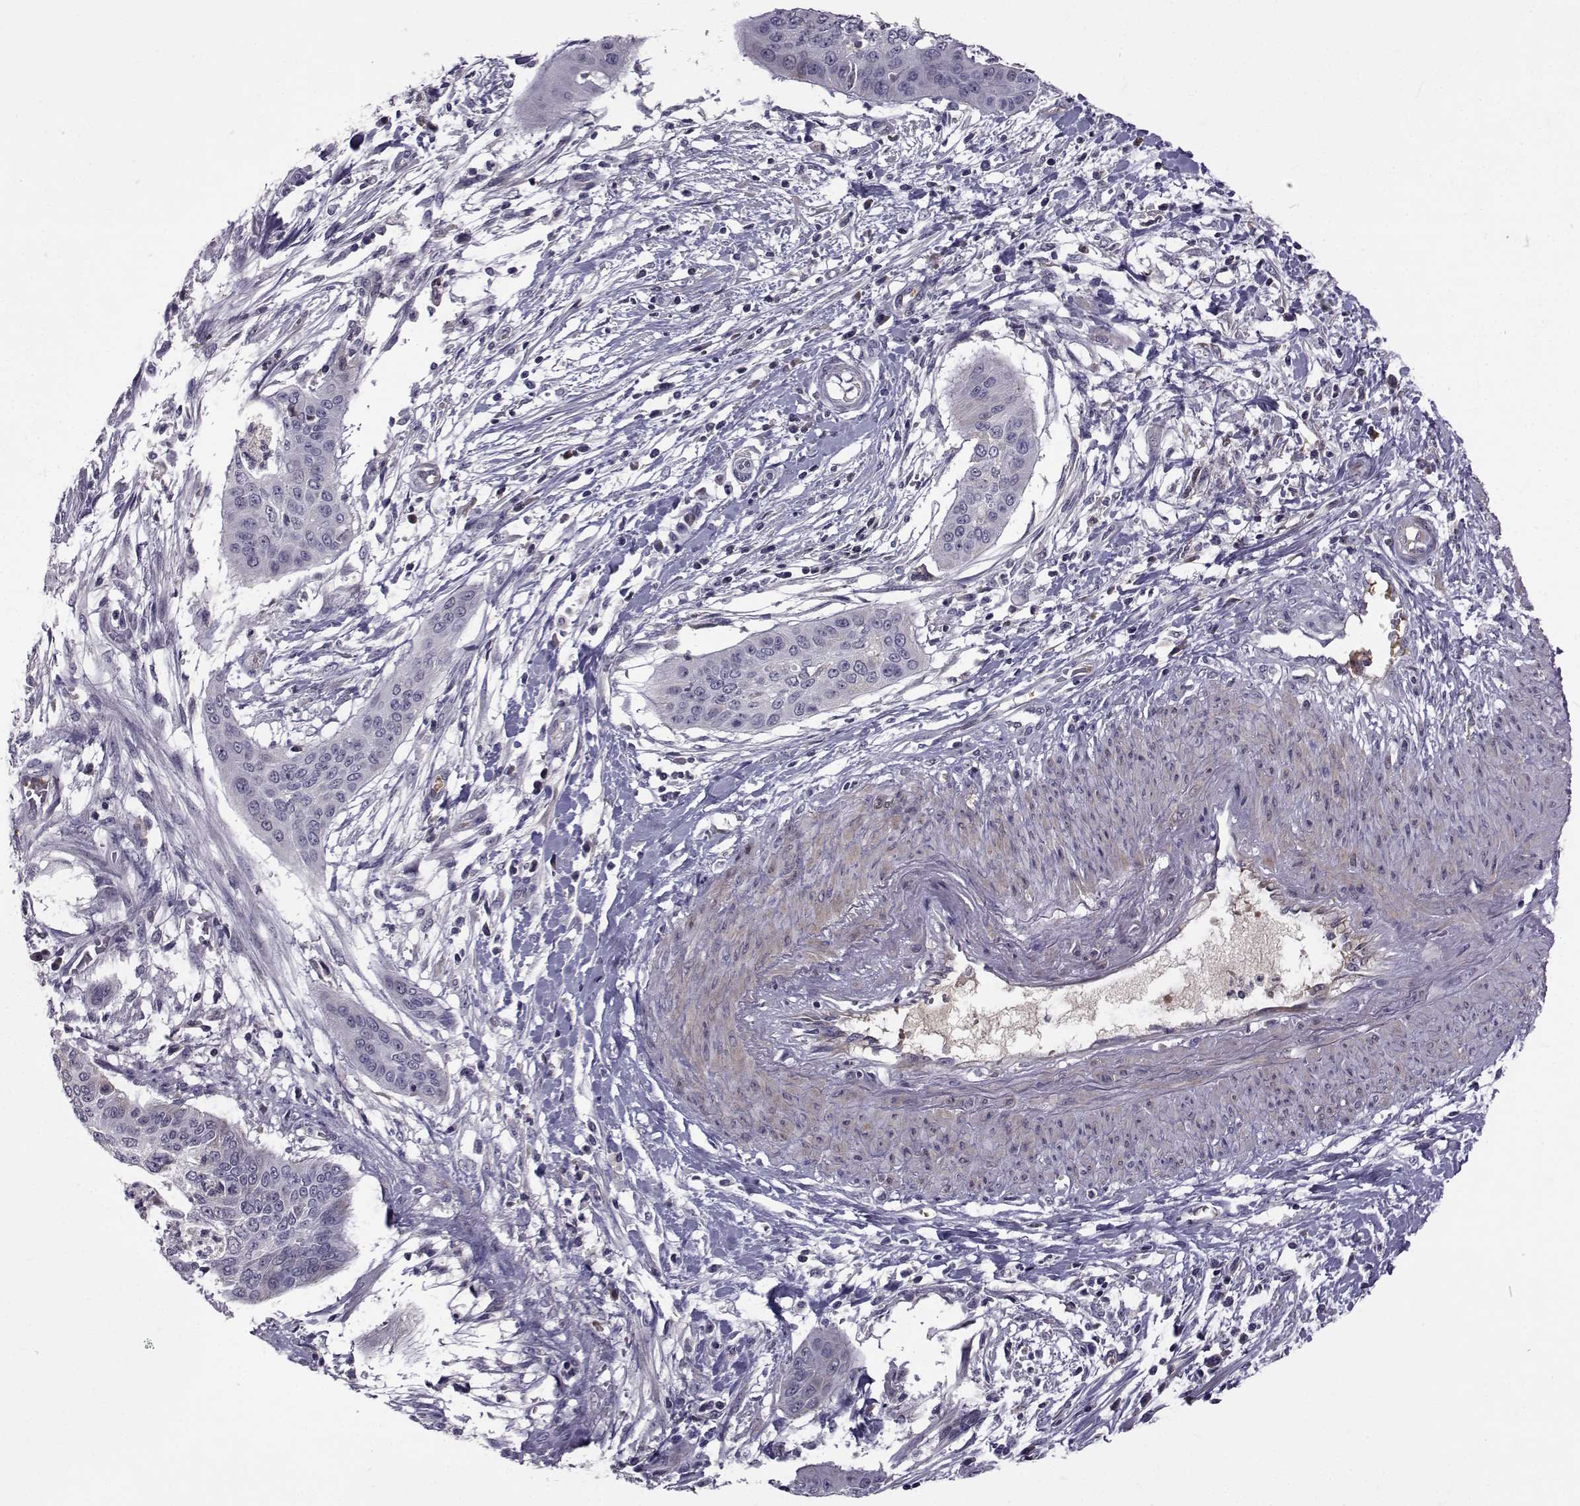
{"staining": {"intensity": "negative", "quantity": "none", "location": "none"}, "tissue": "cervical cancer", "cell_type": "Tumor cells", "image_type": "cancer", "snomed": [{"axis": "morphology", "description": "Squamous cell carcinoma, NOS"}, {"axis": "topography", "description": "Cervix"}], "caption": "A histopathology image of human cervical cancer is negative for staining in tumor cells.", "gene": "TNFRSF11B", "patient": {"sex": "female", "age": 39}}